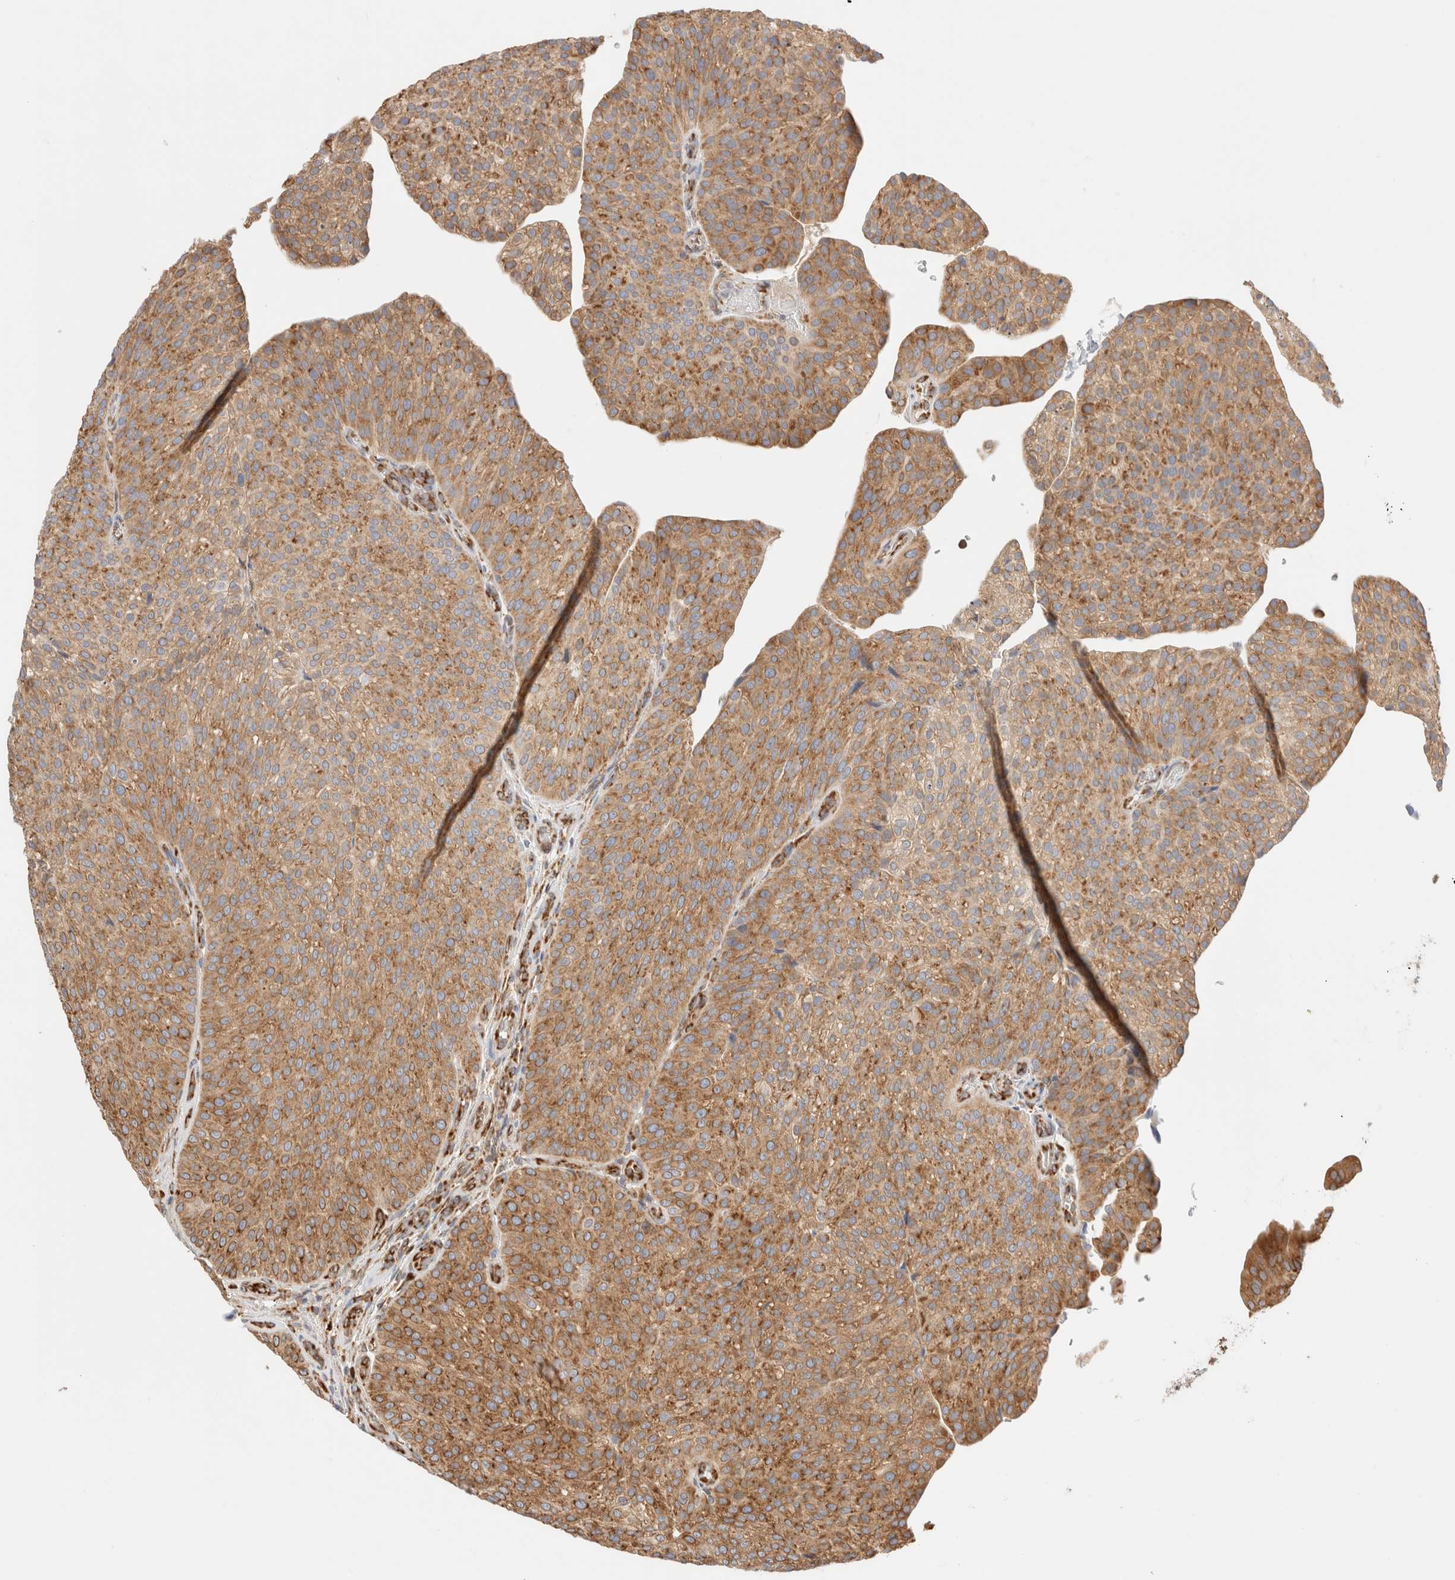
{"staining": {"intensity": "strong", "quantity": ">75%", "location": "cytoplasmic/membranous"}, "tissue": "urothelial cancer", "cell_type": "Tumor cells", "image_type": "cancer", "snomed": [{"axis": "morphology", "description": "Normal tissue, NOS"}, {"axis": "morphology", "description": "Urothelial carcinoma, Low grade"}, {"axis": "topography", "description": "Smooth muscle"}, {"axis": "topography", "description": "Urinary bladder"}], "caption": "Protein analysis of urothelial carcinoma (low-grade) tissue demonstrates strong cytoplasmic/membranous expression in approximately >75% of tumor cells. Using DAB (3,3'-diaminobenzidine) (brown) and hematoxylin (blue) stains, captured at high magnification using brightfield microscopy.", "gene": "ZC2HC1A", "patient": {"sex": "male", "age": 60}}